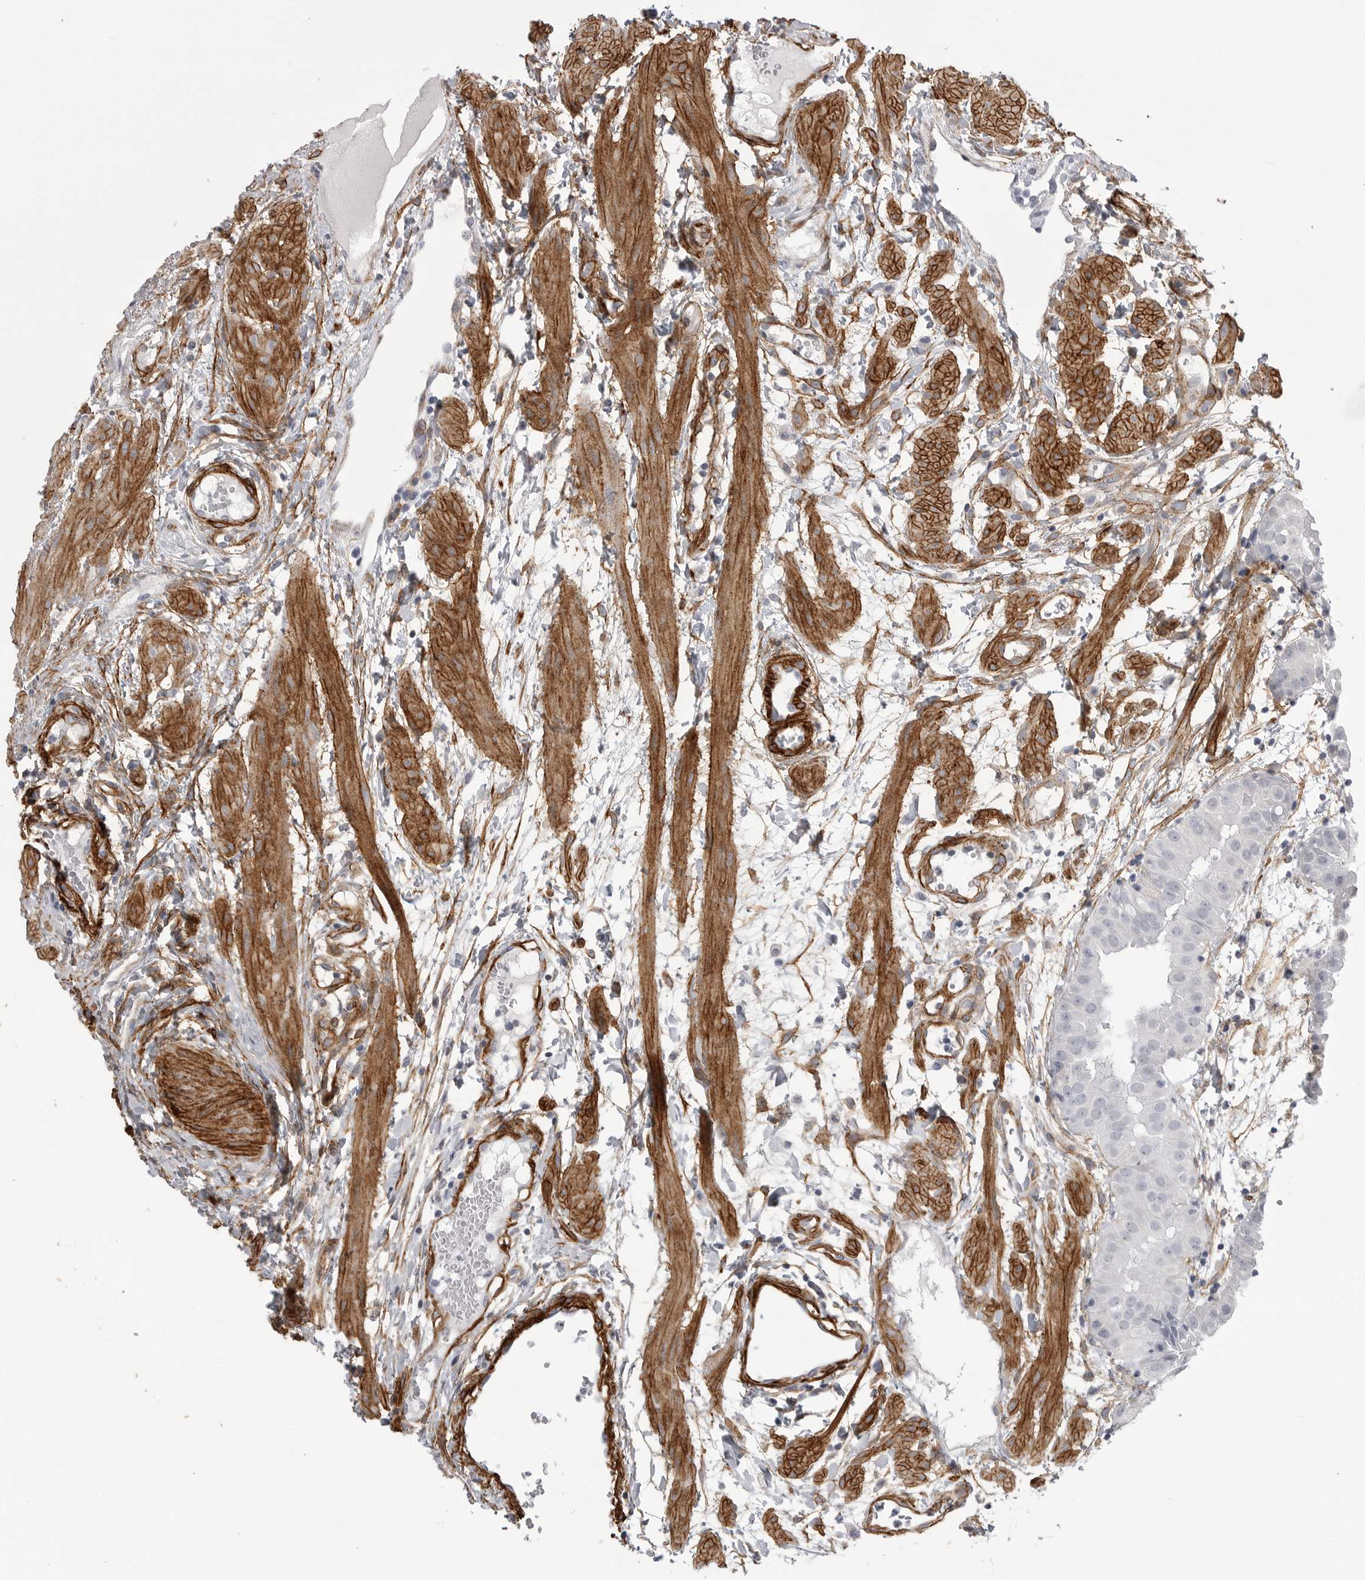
{"staining": {"intensity": "negative", "quantity": "none", "location": "none"}, "tissue": "fallopian tube", "cell_type": "Glandular cells", "image_type": "normal", "snomed": [{"axis": "morphology", "description": "Normal tissue, NOS"}, {"axis": "topography", "description": "Fallopian tube"}, {"axis": "topography", "description": "Placenta"}], "caption": "Human fallopian tube stained for a protein using immunohistochemistry (IHC) reveals no staining in glandular cells.", "gene": "AOC3", "patient": {"sex": "female", "age": 32}}